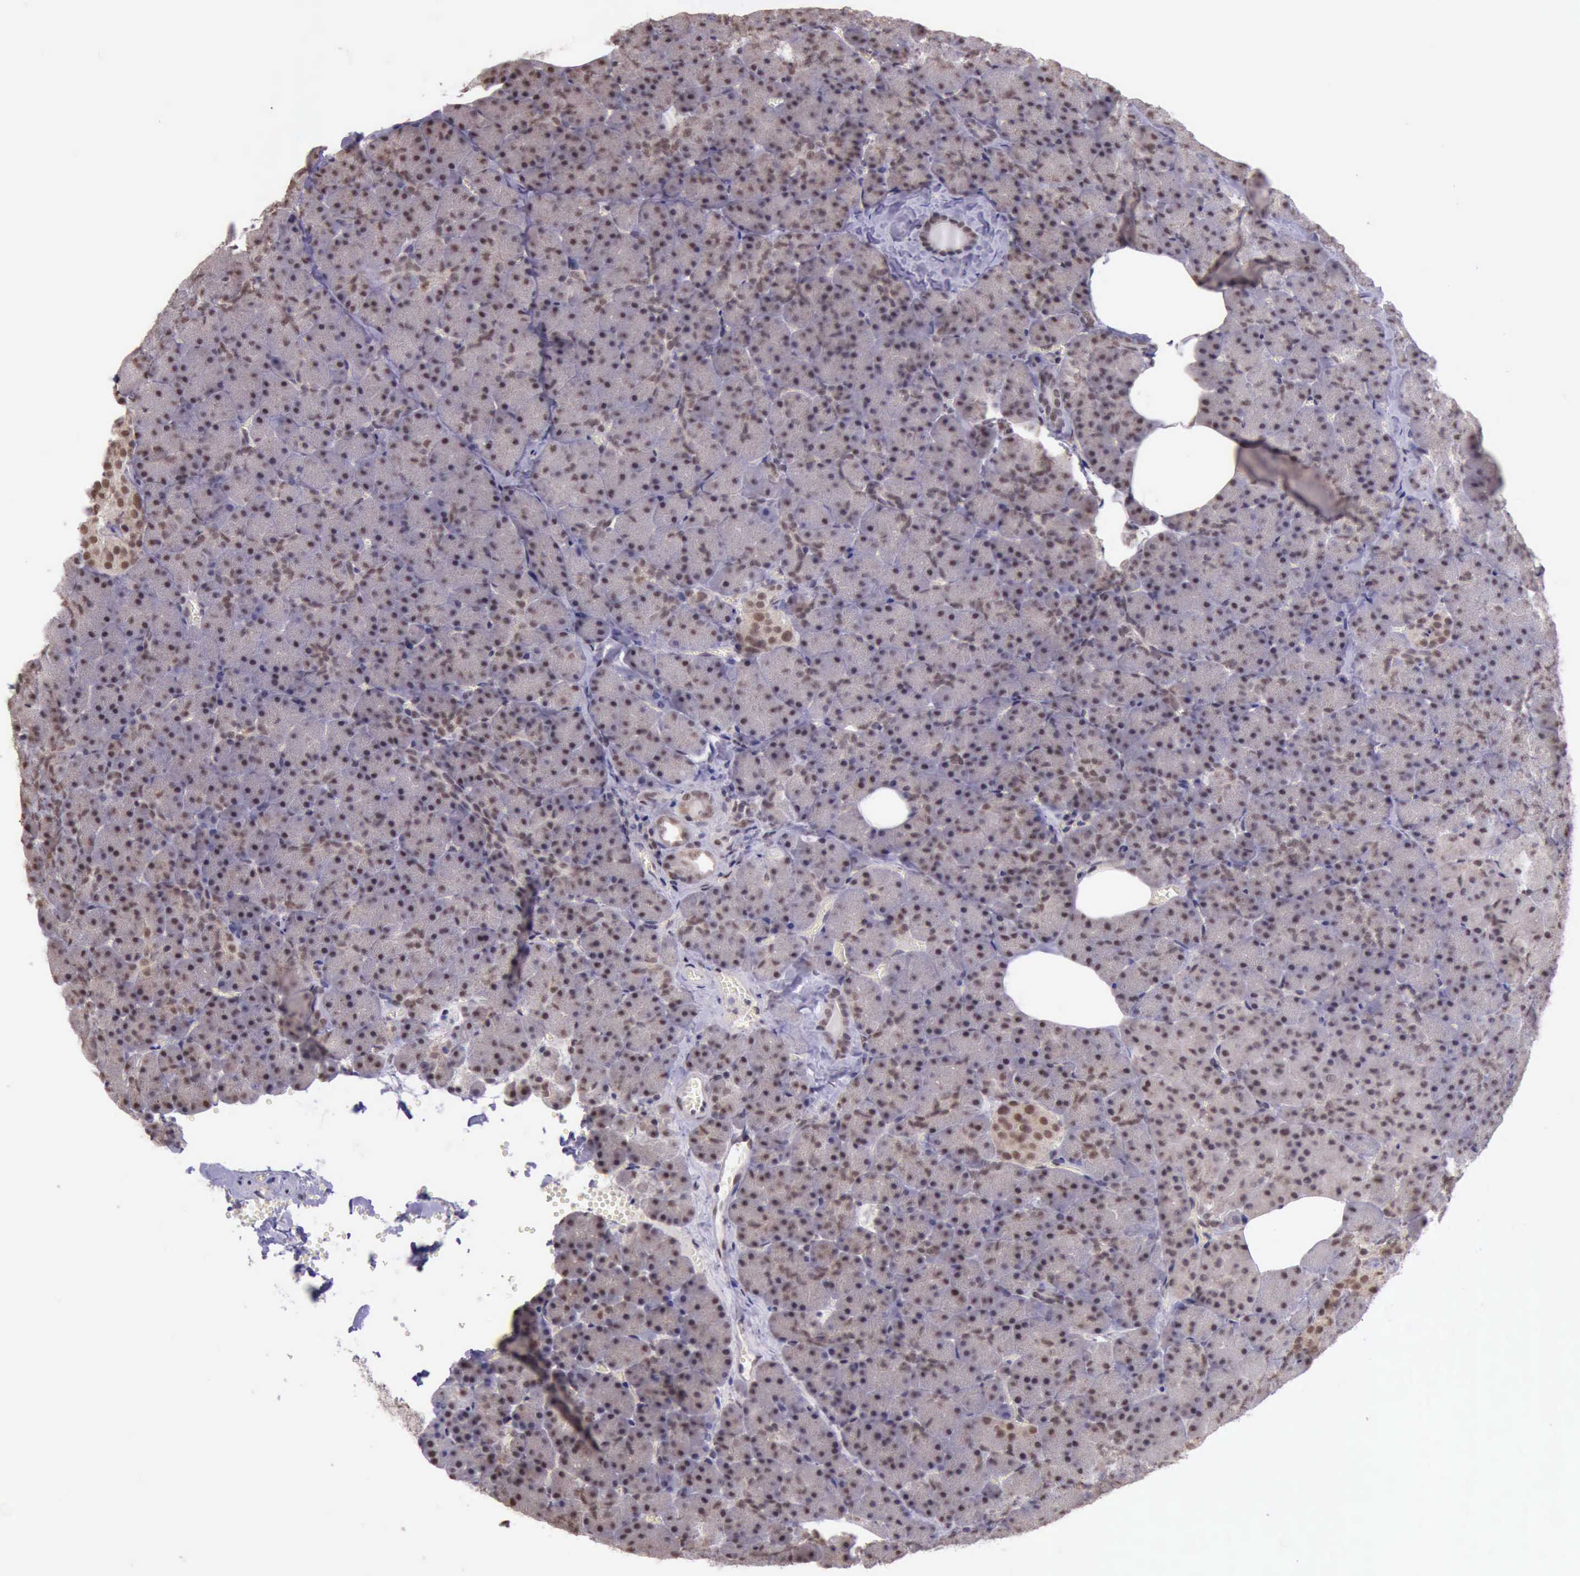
{"staining": {"intensity": "moderate", "quantity": ">75%", "location": "nuclear"}, "tissue": "pancreas", "cell_type": "Exocrine glandular cells", "image_type": "normal", "snomed": [{"axis": "morphology", "description": "Normal tissue, NOS"}, {"axis": "topography", "description": "Pancreas"}], "caption": "A brown stain labels moderate nuclear staining of a protein in exocrine glandular cells of normal pancreas.", "gene": "PRPF39", "patient": {"sex": "female", "age": 35}}